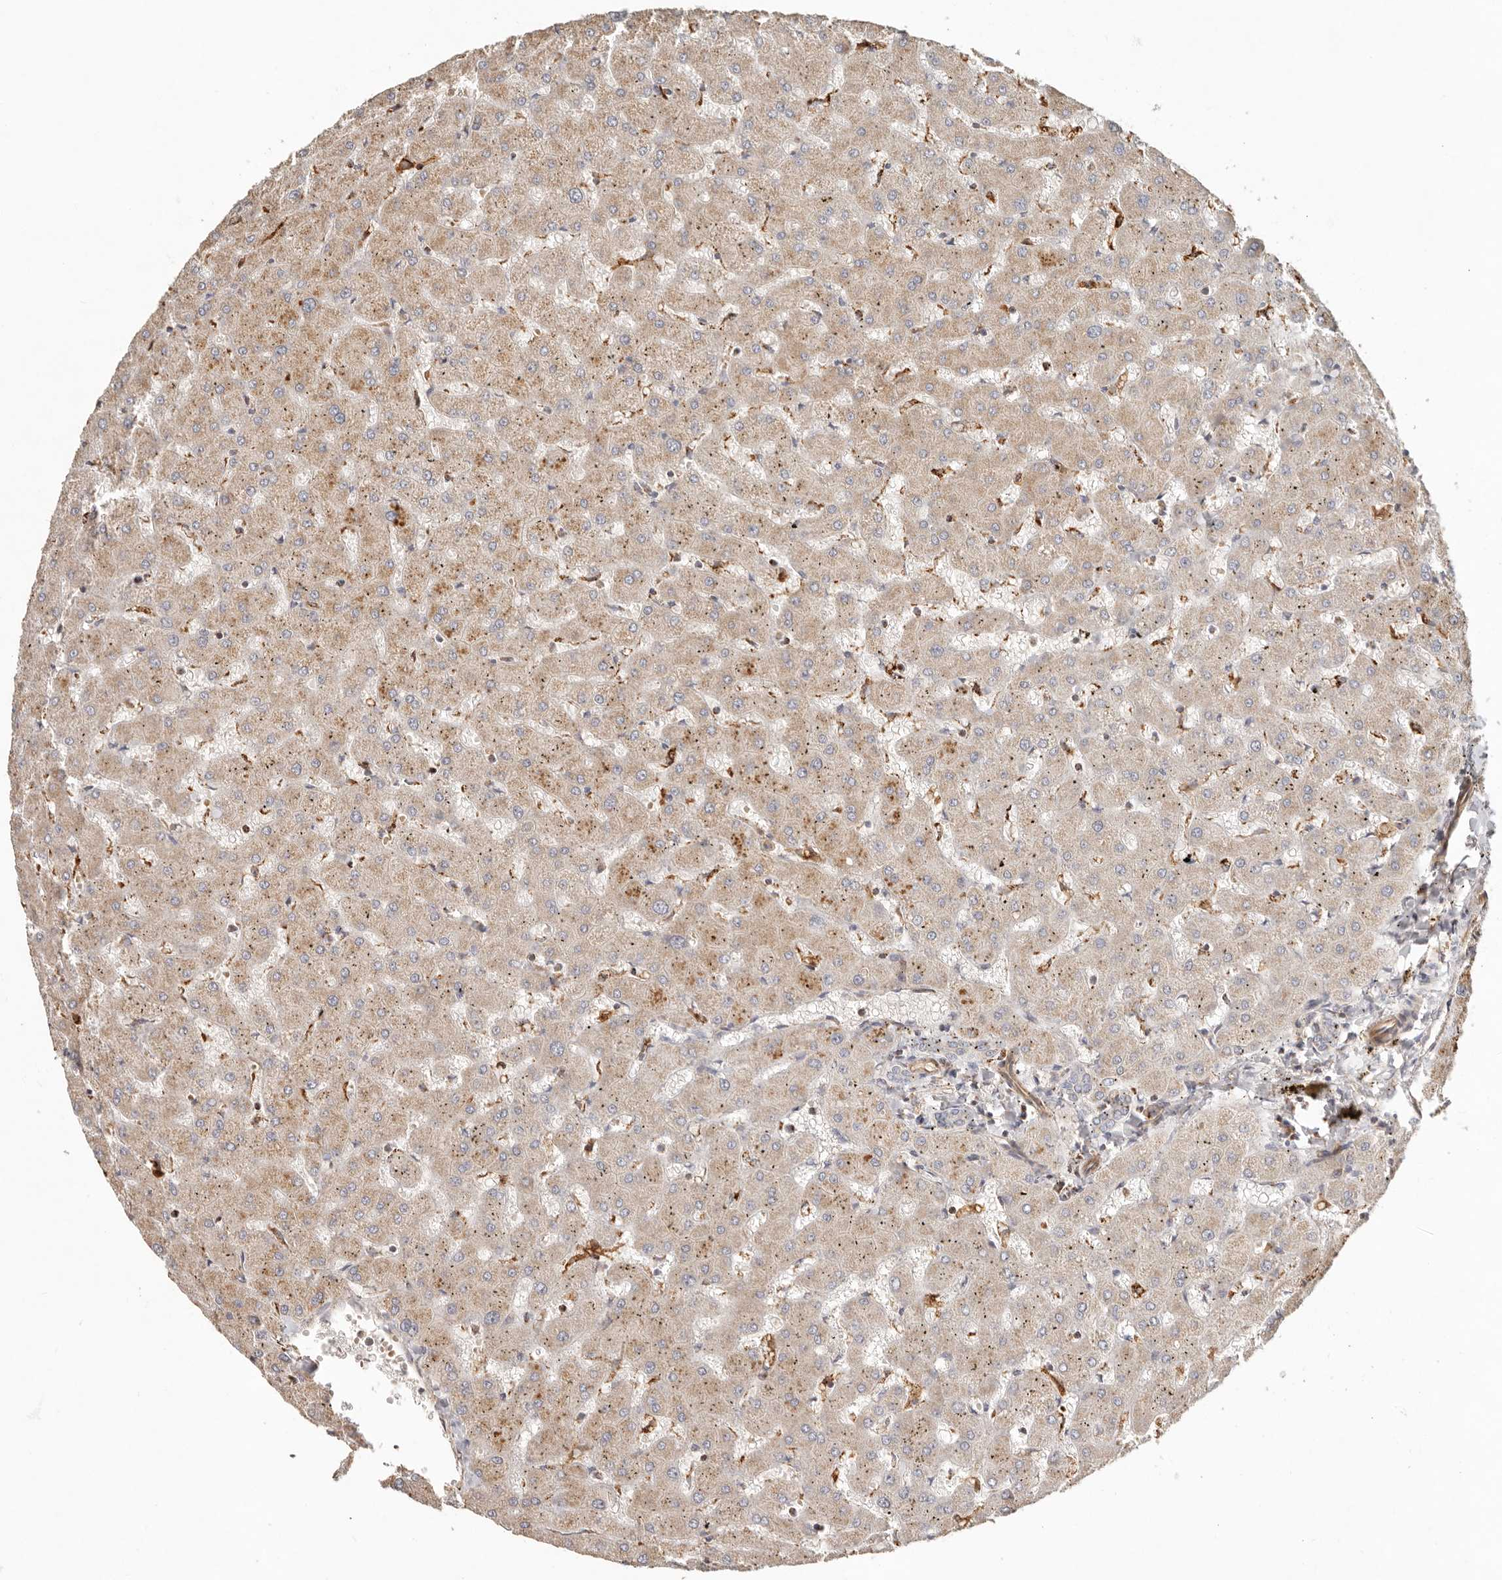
{"staining": {"intensity": "negative", "quantity": "none", "location": "none"}, "tissue": "liver", "cell_type": "Cholangiocytes", "image_type": "normal", "snomed": [{"axis": "morphology", "description": "Normal tissue, NOS"}, {"axis": "topography", "description": "Liver"}], "caption": "Human liver stained for a protein using immunohistochemistry (IHC) exhibits no positivity in cholangiocytes.", "gene": "ARHGEF10L", "patient": {"sex": "female", "age": 63}}